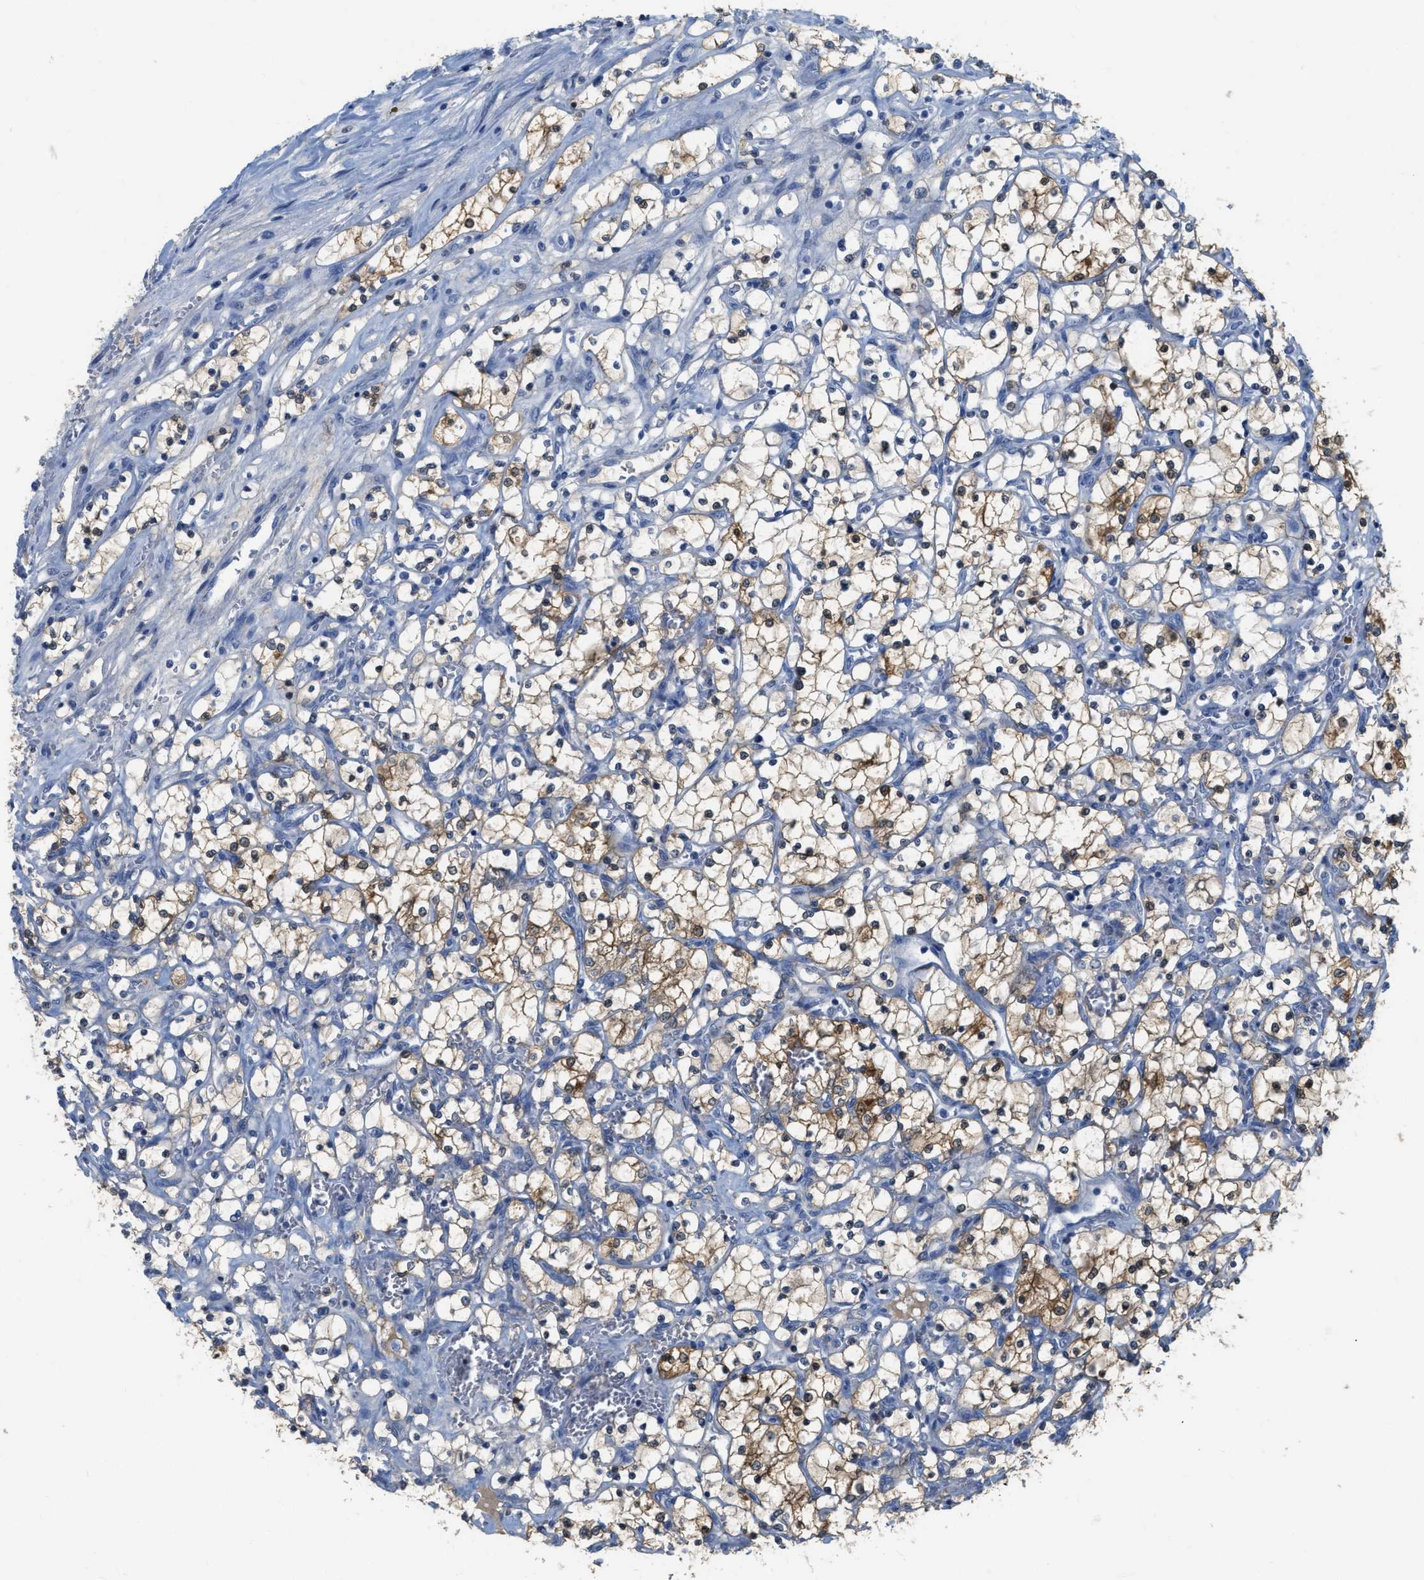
{"staining": {"intensity": "moderate", "quantity": "25%-75%", "location": "cytoplasmic/membranous"}, "tissue": "renal cancer", "cell_type": "Tumor cells", "image_type": "cancer", "snomed": [{"axis": "morphology", "description": "Adenocarcinoma, NOS"}, {"axis": "topography", "description": "Kidney"}], "caption": "Protein staining of renal adenocarcinoma tissue demonstrates moderate cytoplasmic/membranous staining in approximately 25%-75% of tumor cells. (IHC, brightfield microscopy, high magnification).", "gene": "CRYM", "patient": {"sex": "female", "age": 69}}